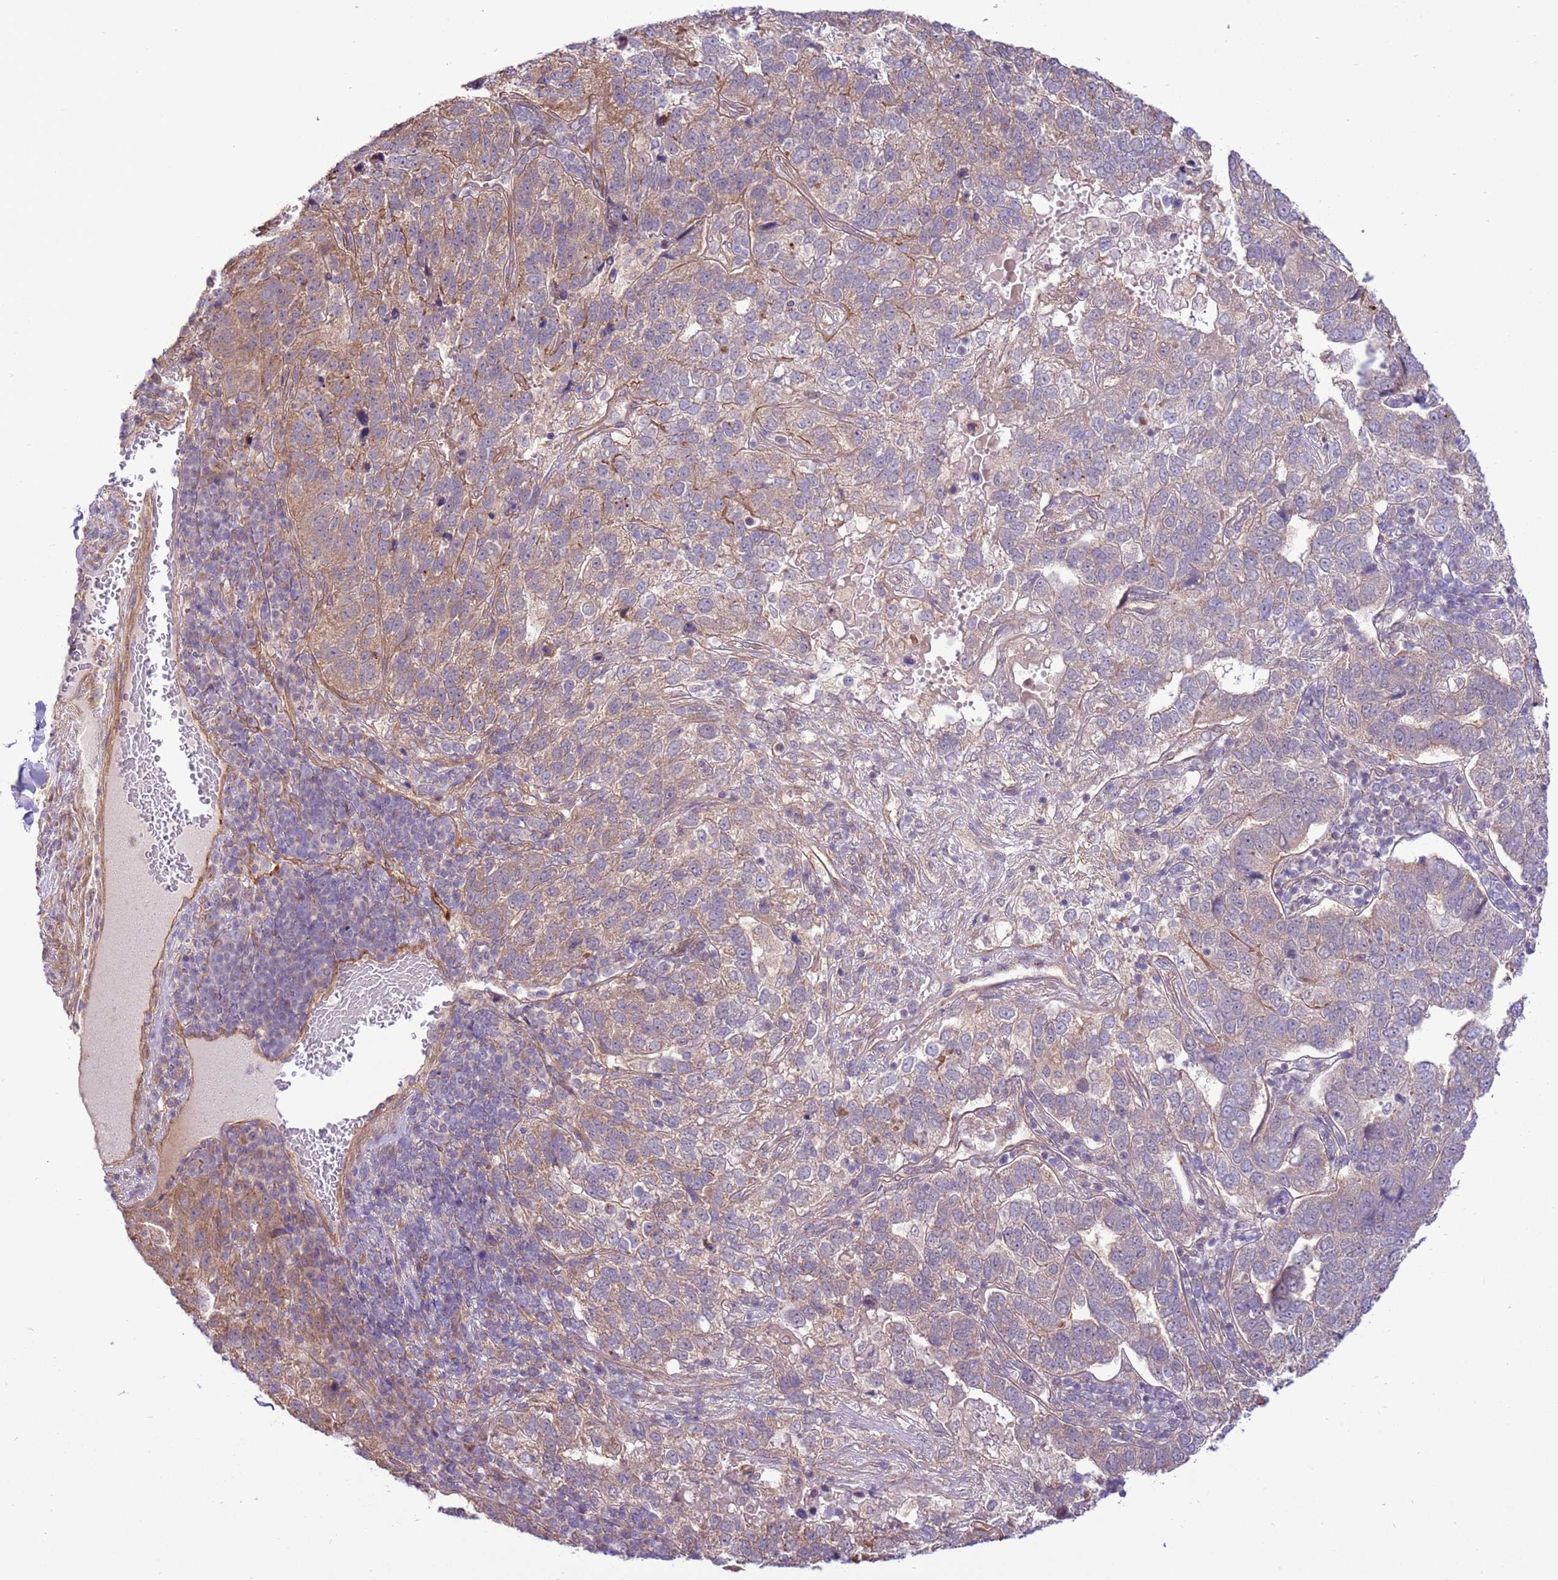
{"staining": {"intensity": "weak", "quantity": "25%-75%", "location": "cytoplasmic/membranous"}, "tissue": "pancreatic cancer", "cell_type": "Tumor cells", "image_type": "cancer", "snomed": [{"axis": "morphology", "description": "Adenocarcinoma, NOS"}, {"axis": "topography", "description": "Pancreas"}], "caption": "An image of human pancreatic cancer (adenocarcinoma) stained for a protein demonstrates weak cytoplasmic/membranous brown staining in tumor cells.", "gene": "SCARA3", "patient": {"sex": "female", "age": 61}}